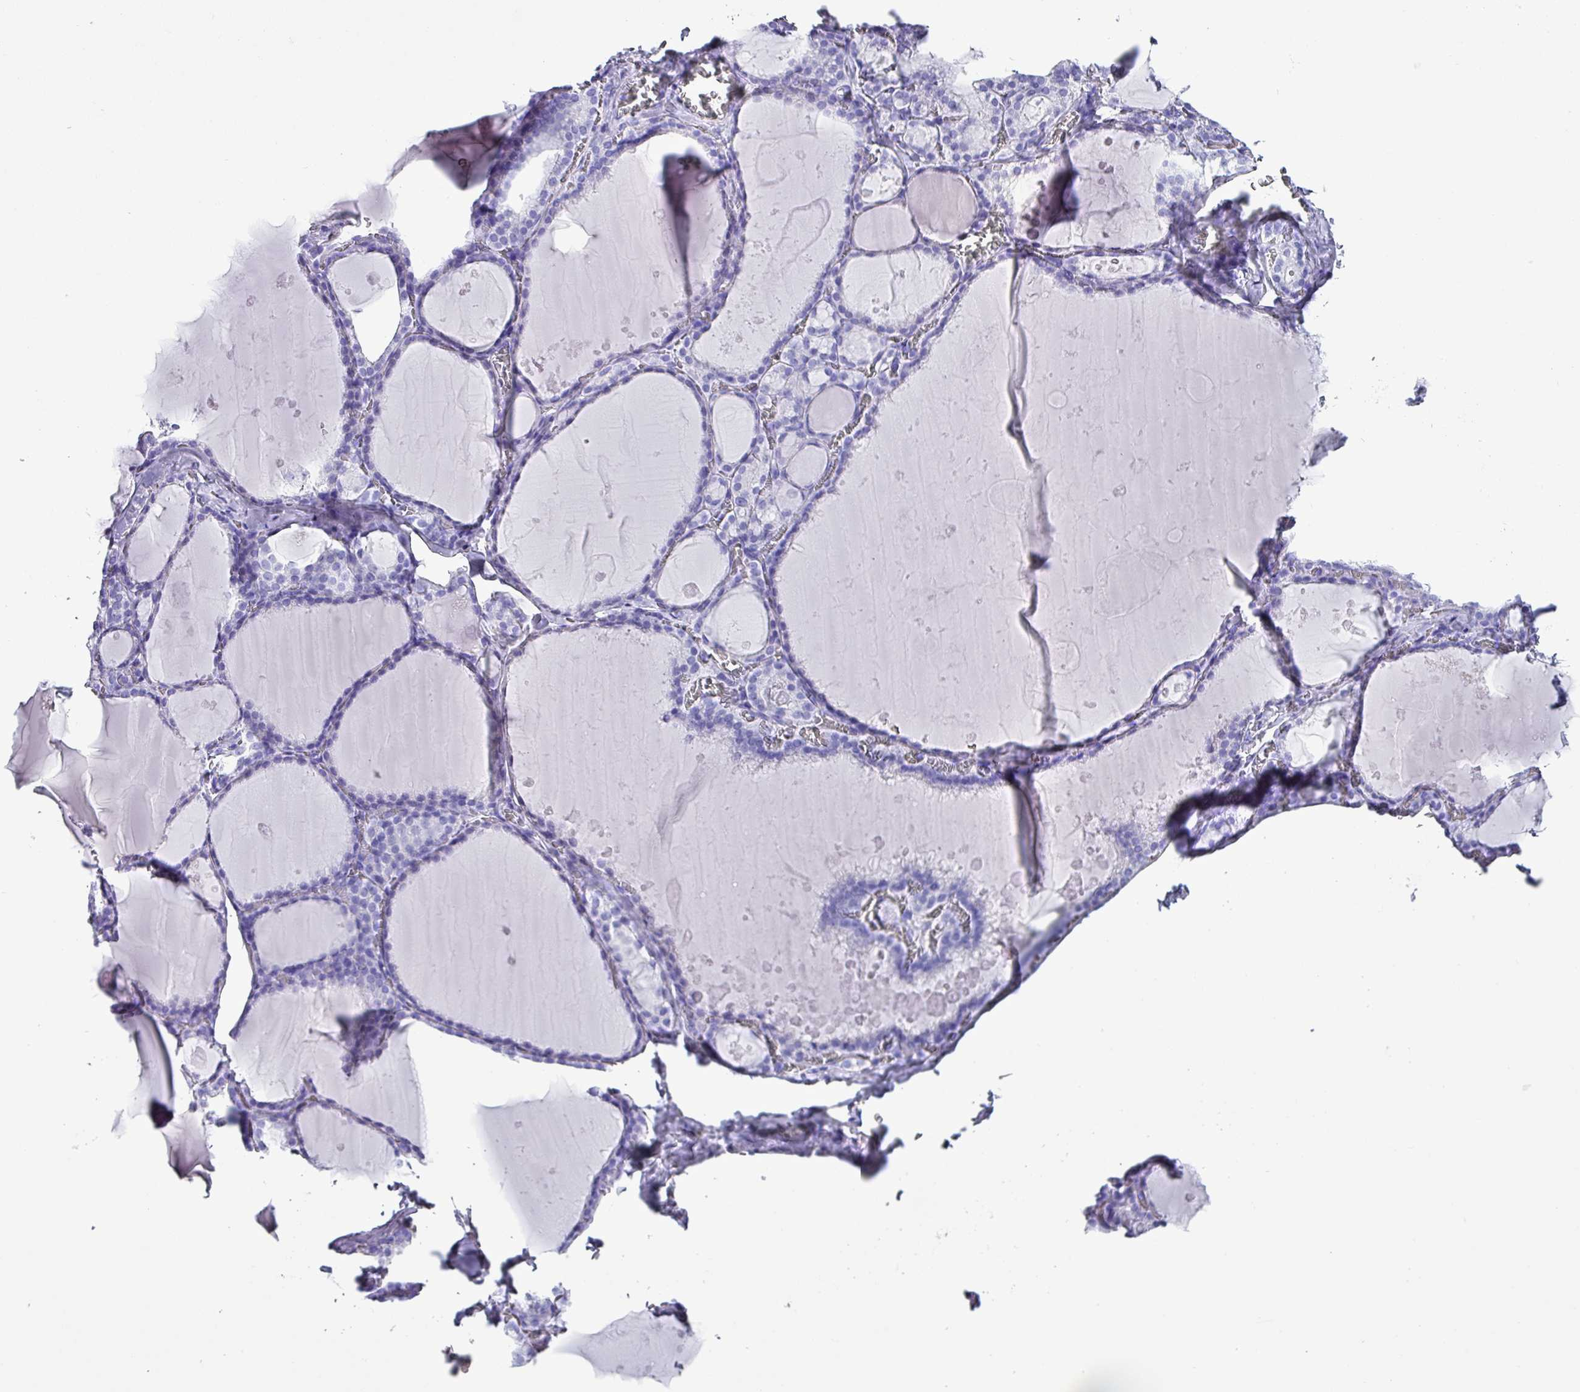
{"staining": {"intensity": "negative", "quantity": "none", "location": "none"}, "tissue": "thyroid gland", "cell_type": "Glandular cells", "image_type": "normal", "snomed": [{"axis": "morphology", "description": "Normal tissue, NOS"}, {"axis": "topography", "description": "Thyroid gland"}], "caption": "The micrograph shows no significant staining in glandular cells of thyroid gland.", "gene": "KRT6A", "patient": {"sex": "male", "age": 56}}